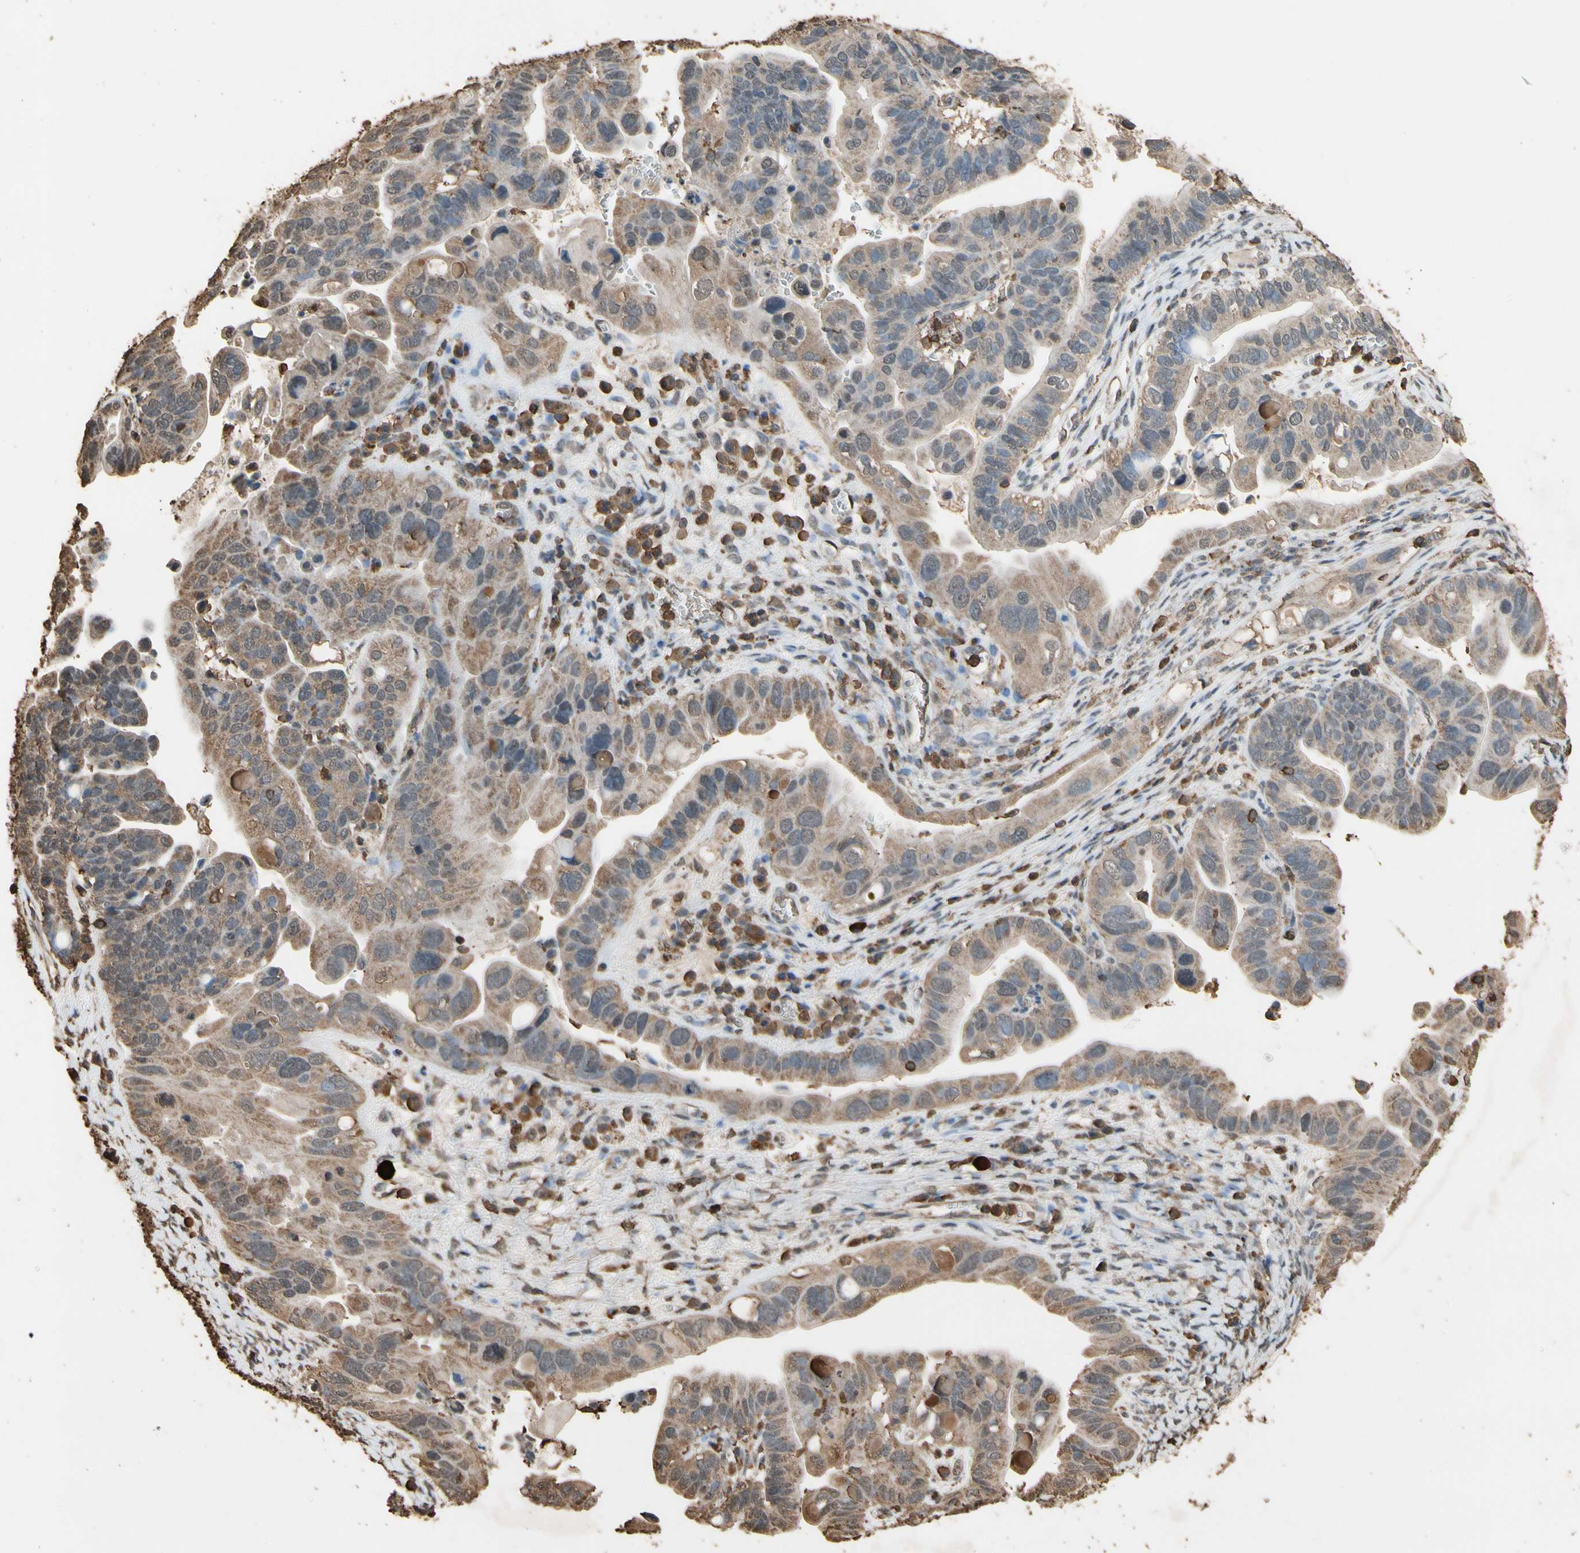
{"staining": {"intensity": "moderate", "quantity": ">75%", "location": "cytoplasmic/membranous"}, "tissue": "ovarian cancer", "cell_type": "Tumor cells", "image_type": "cancer", "snomed": [{"axis": "morphology", "description": "Cystadenocarcinoma, serous, NOS"}, {"axis": "topography", "description": "Ovary"}], "caption": "The immunohistochemical stain labels moderate cytoplasmic/membranous positivity in tumor cells of ovarian serous cystadenocarcinoma tissue.", "gene": "TNFSF13B", "patient": {"sex": "female", "age": 56}}